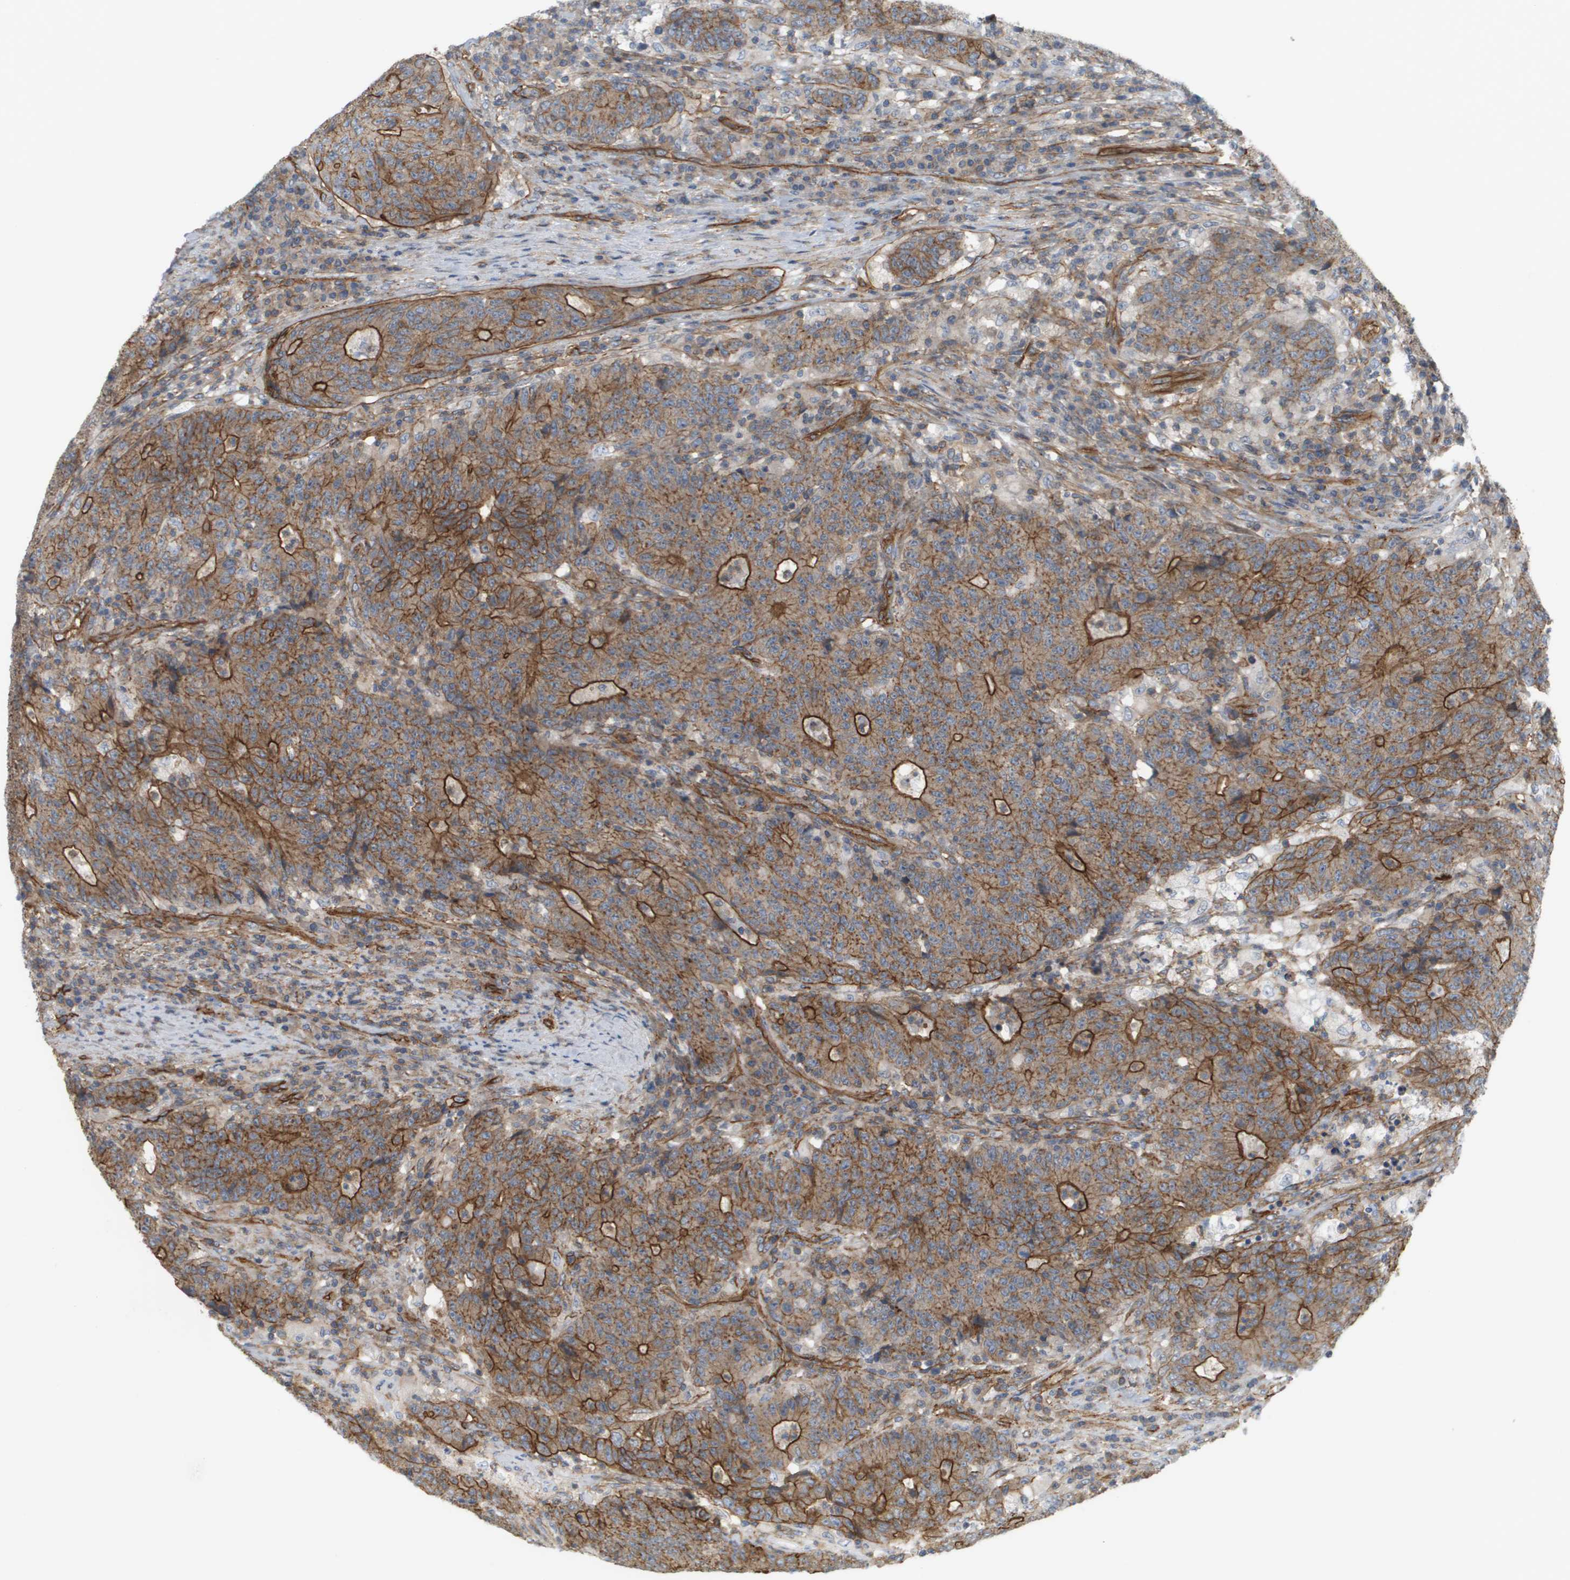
{"staining": {"intensity": "moderate", "quantity": ">75%", "location": "cytoplasmic/membranous"}, "tissue": "colorectal cancer", "cell_type": "Tumor cells", "image_type": "cancer", "snomed": [{"axis": "morphology", "description": "Normal tissue, NOS"}, {"axis": "morphology", "description": "Adenocarcinoma, NOS"}, {"axis": "topography", "description": "Colon"}], "caption": "A high-resolution photomicrograph shows immunohistochemistry (IHC) staining of colorectal cancer, which shows moderate cytoplasmic/membranous staining in about >75% of tumor cells.", "gene": "SGMS2", "patient": {"sex": "female", "age": 75}}